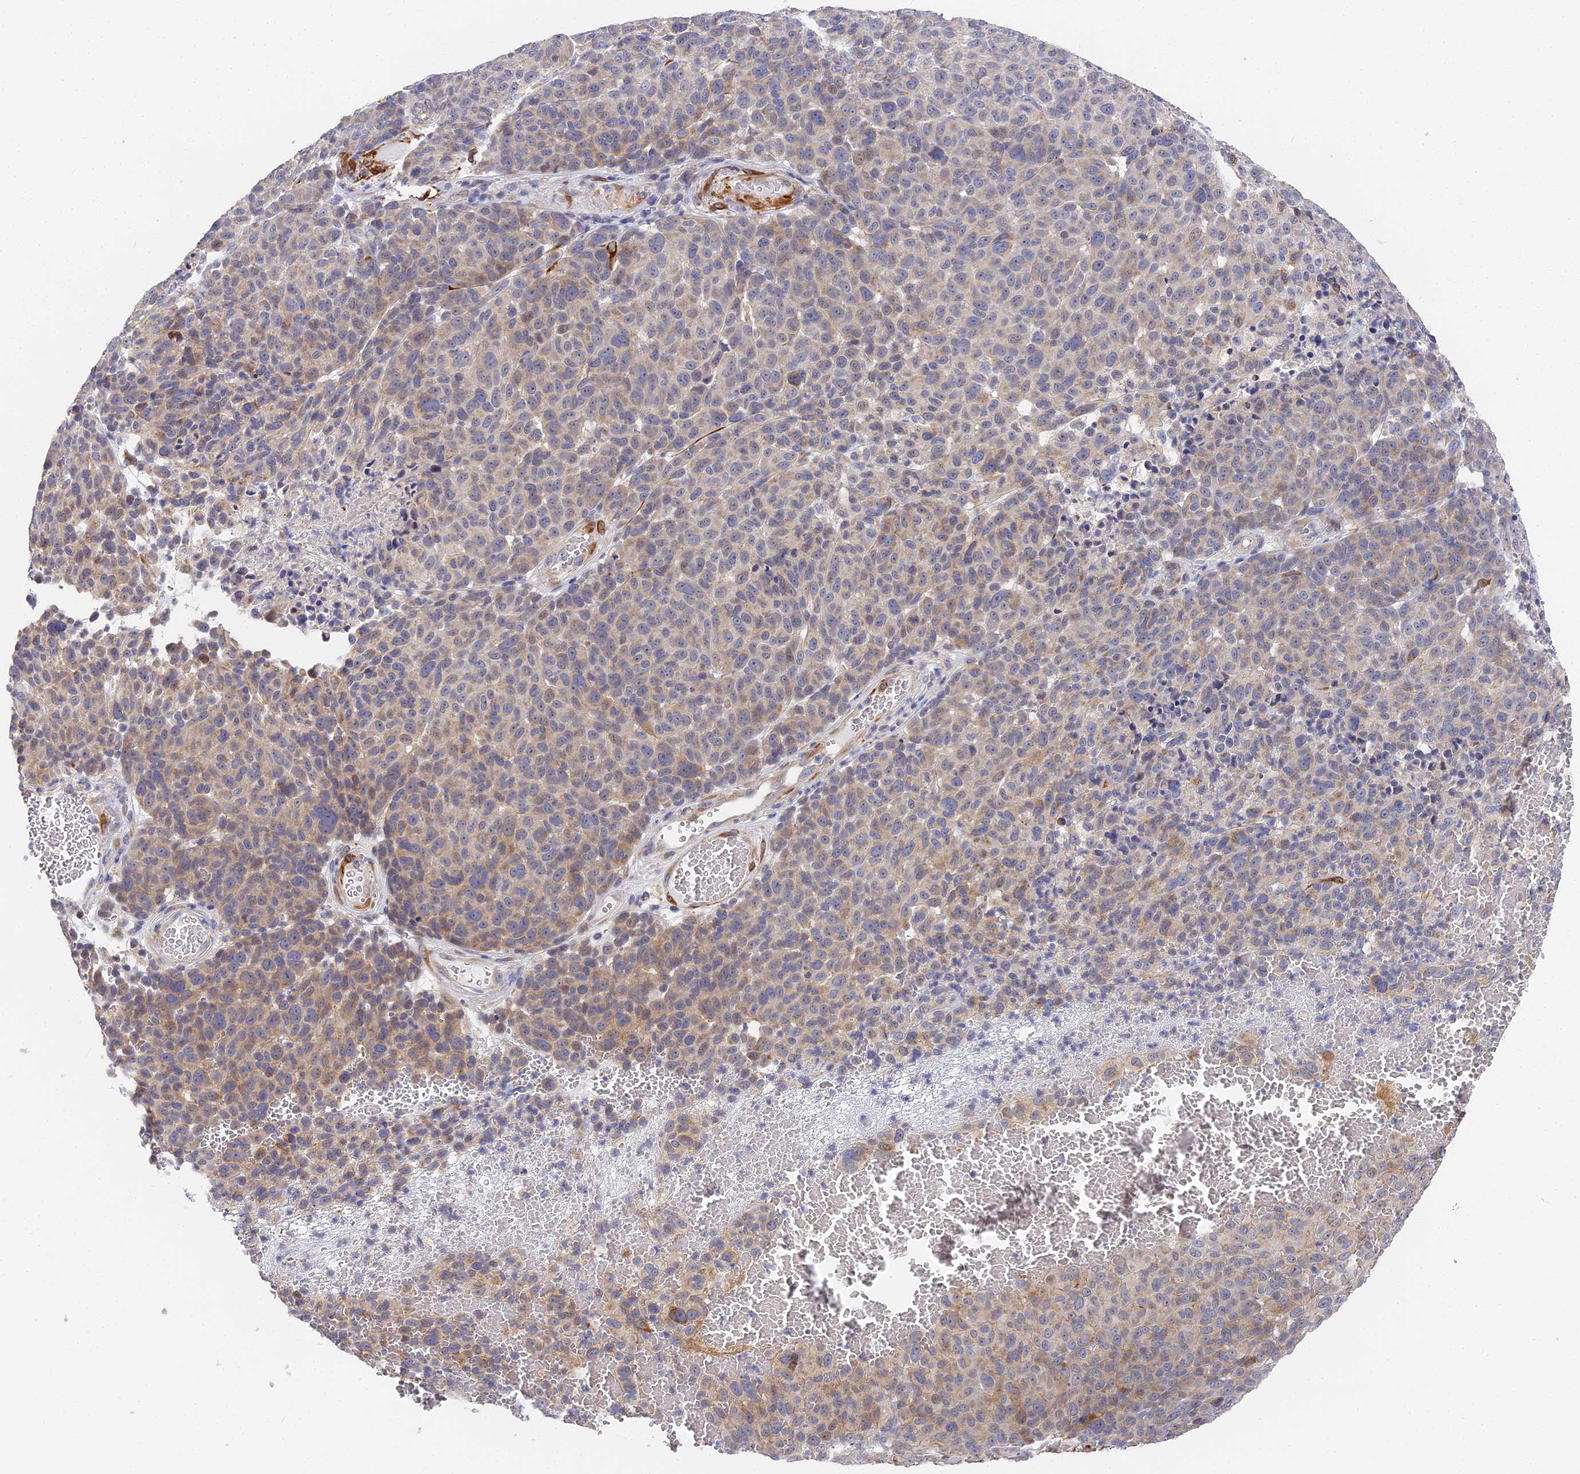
{"staining": {"intensity": "negative", "quantity": "none", "location": "none"}, "tissue": "melanoma", "cell_type": "Tumor cells", "image_type": "cancer", "snomed": [{"axis": "morphology", "description": "Malignant melanoma, NOS"}, {"axis": "topography", "description": "Skin"}], "caption": "An IHC image of malignant melanoma is shown. There is no staining in tumor cells of malignant melanoma.", "gene": "CCDC113", "patient": {"sex": "male", "age": 49}}